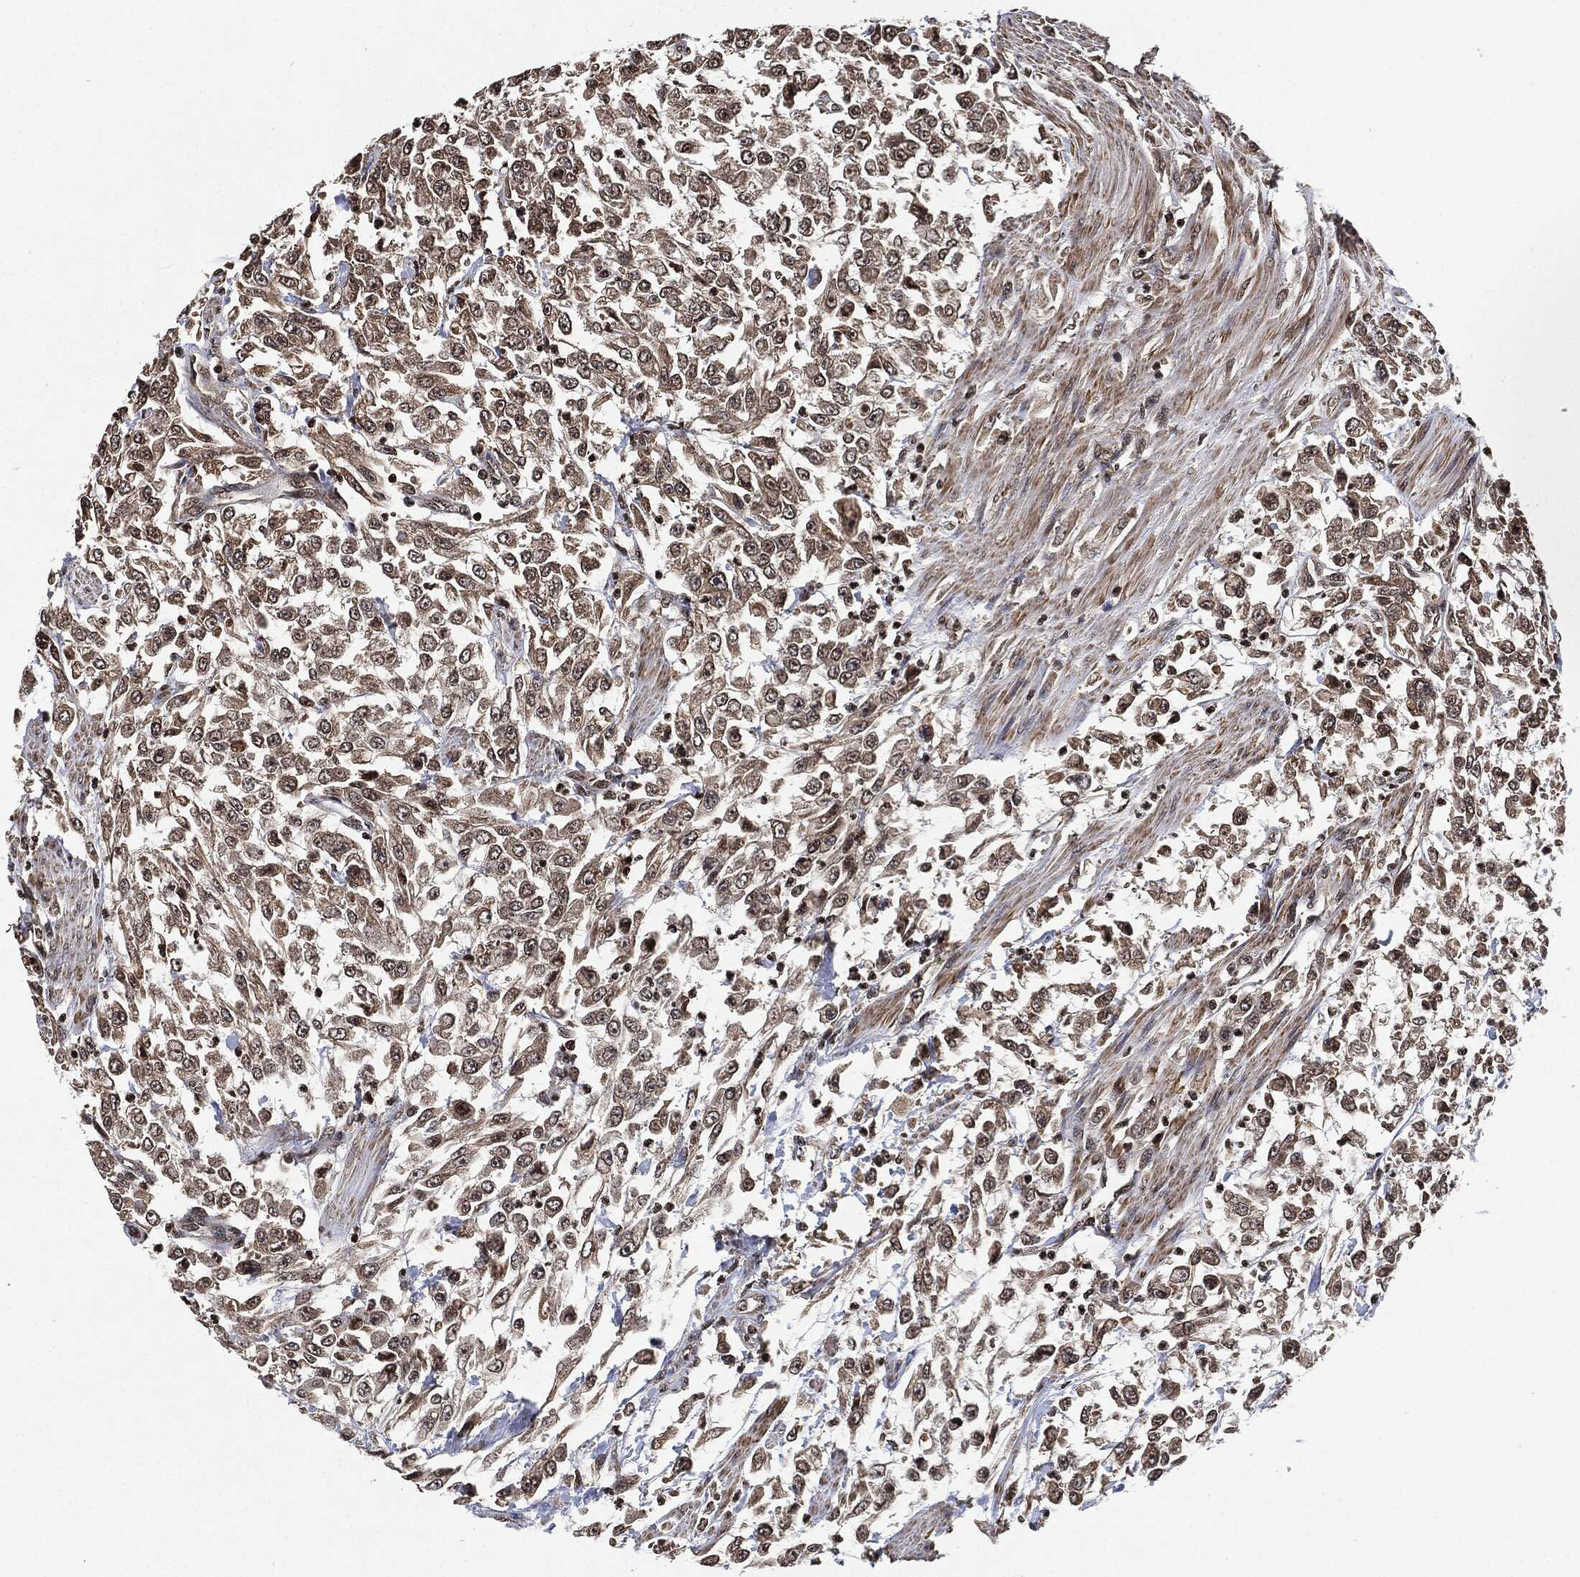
{"staining": {"intensity": "weak", "quantity": "<25%", "location": "cytoplasmic/membranous"}, "tissue": "urothelial cancer", "cell_type": "Tumor cells", "image_type": "cancer", "snomed": [{"axis": "morphology", "description": "Urothelial carcinoma, High grade"}, {"axis": "topography", "description": "Urinary bladder"}], "caption": "Urothelial cancer stained for a protein using immunohistochemistry demonstrates no positivity tumor cells.", "gene": "PDK1", "patient": {"sex": "male", "age": 46}}